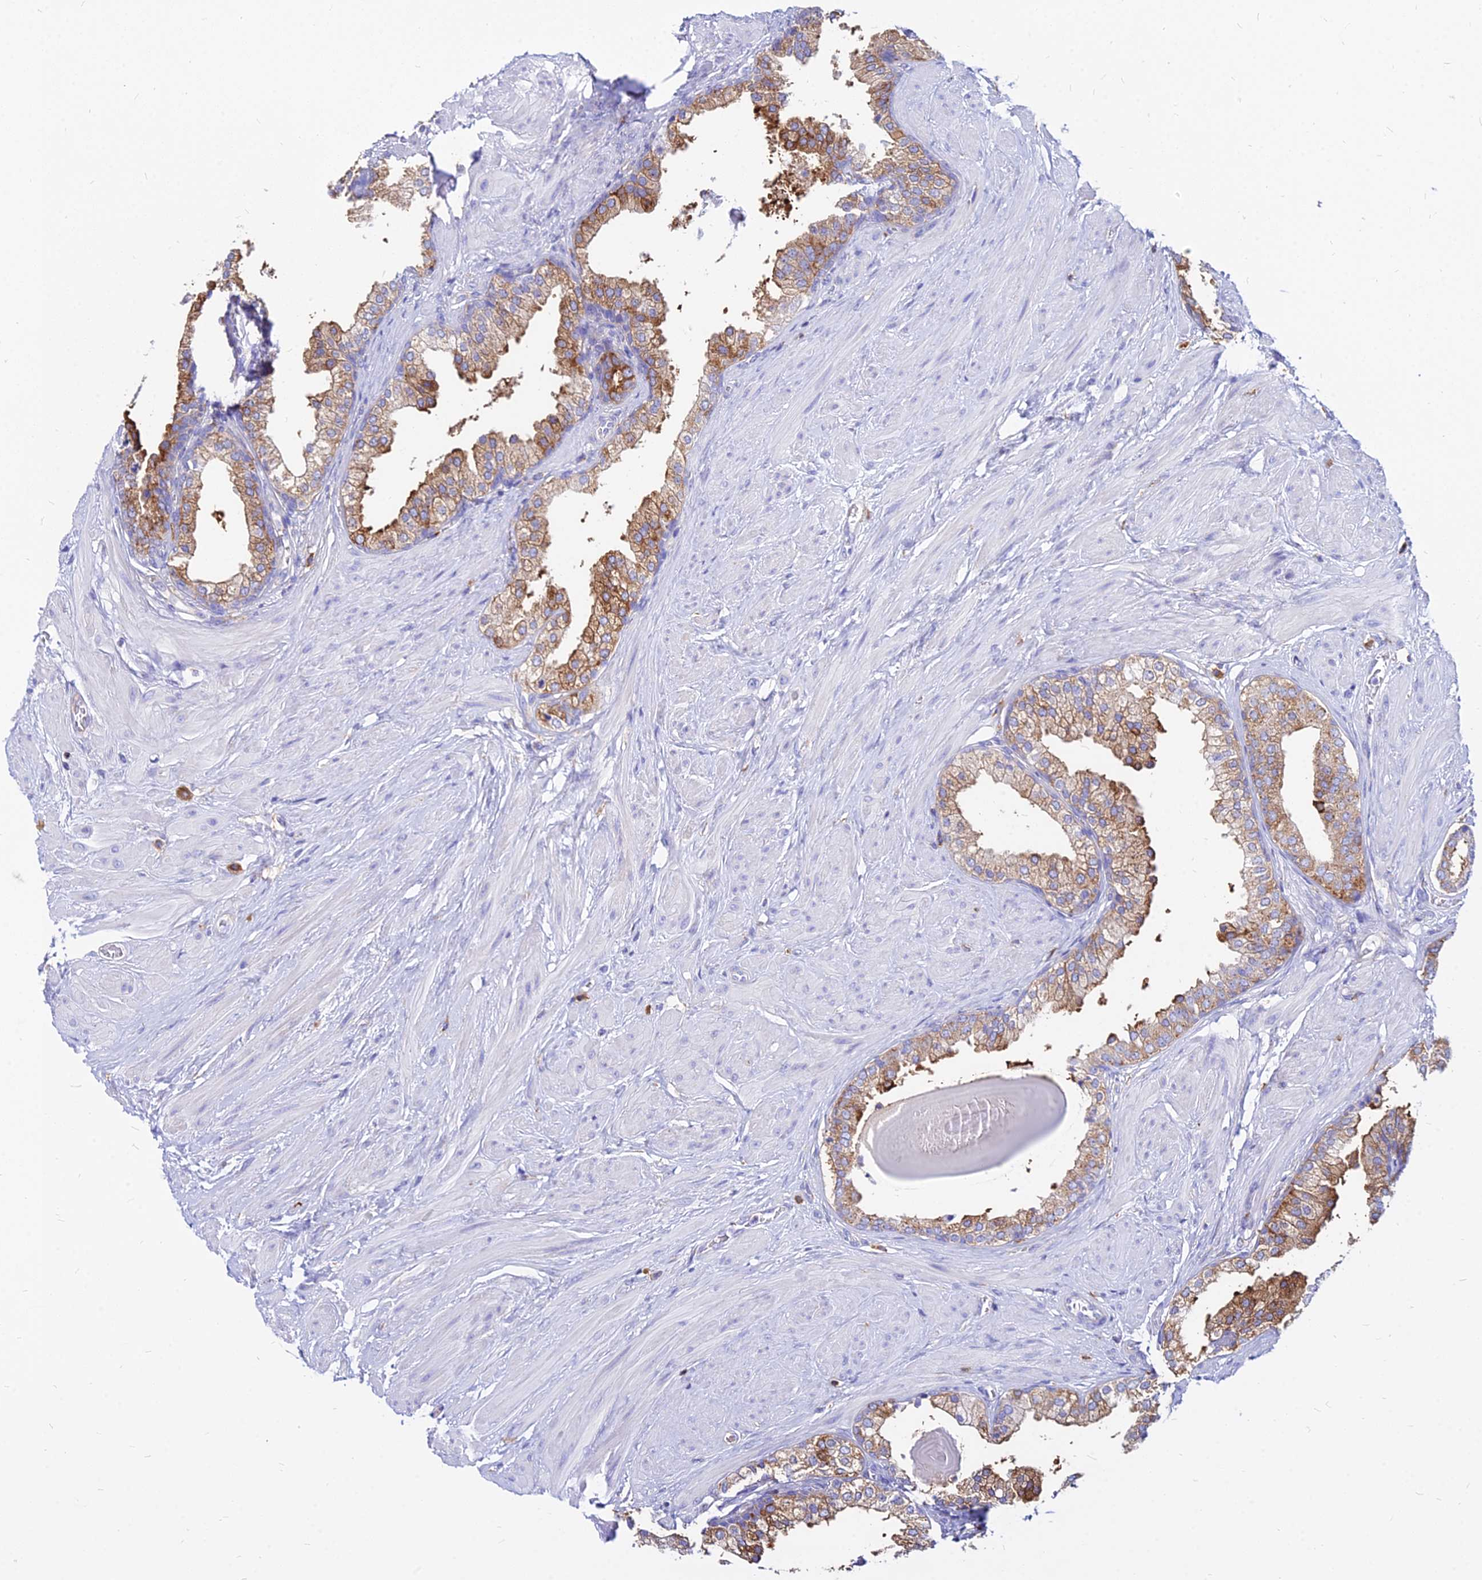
{"staining": {"intensity": "moderate", "quantity": ">75%", "location": "cytoplasmic/membranous"}, "tissue": "prostate", "cell_type": "Glandular cells", "image_type": "normal", "snomed": [{"axis": "morphology", "description": "Normal tissue, NOS"}, {"axis": "topography", "description": "Prostate"}], "caption": "Benign prostate demonstrates moderate cytoplasmic/membranous staining in approximately >75% of glandular cells (DAB = brown stain, brightfield microscopy at high magnification)..", "gene": "AGTRAP", "patient": {"sex": "male", "age": 48}}